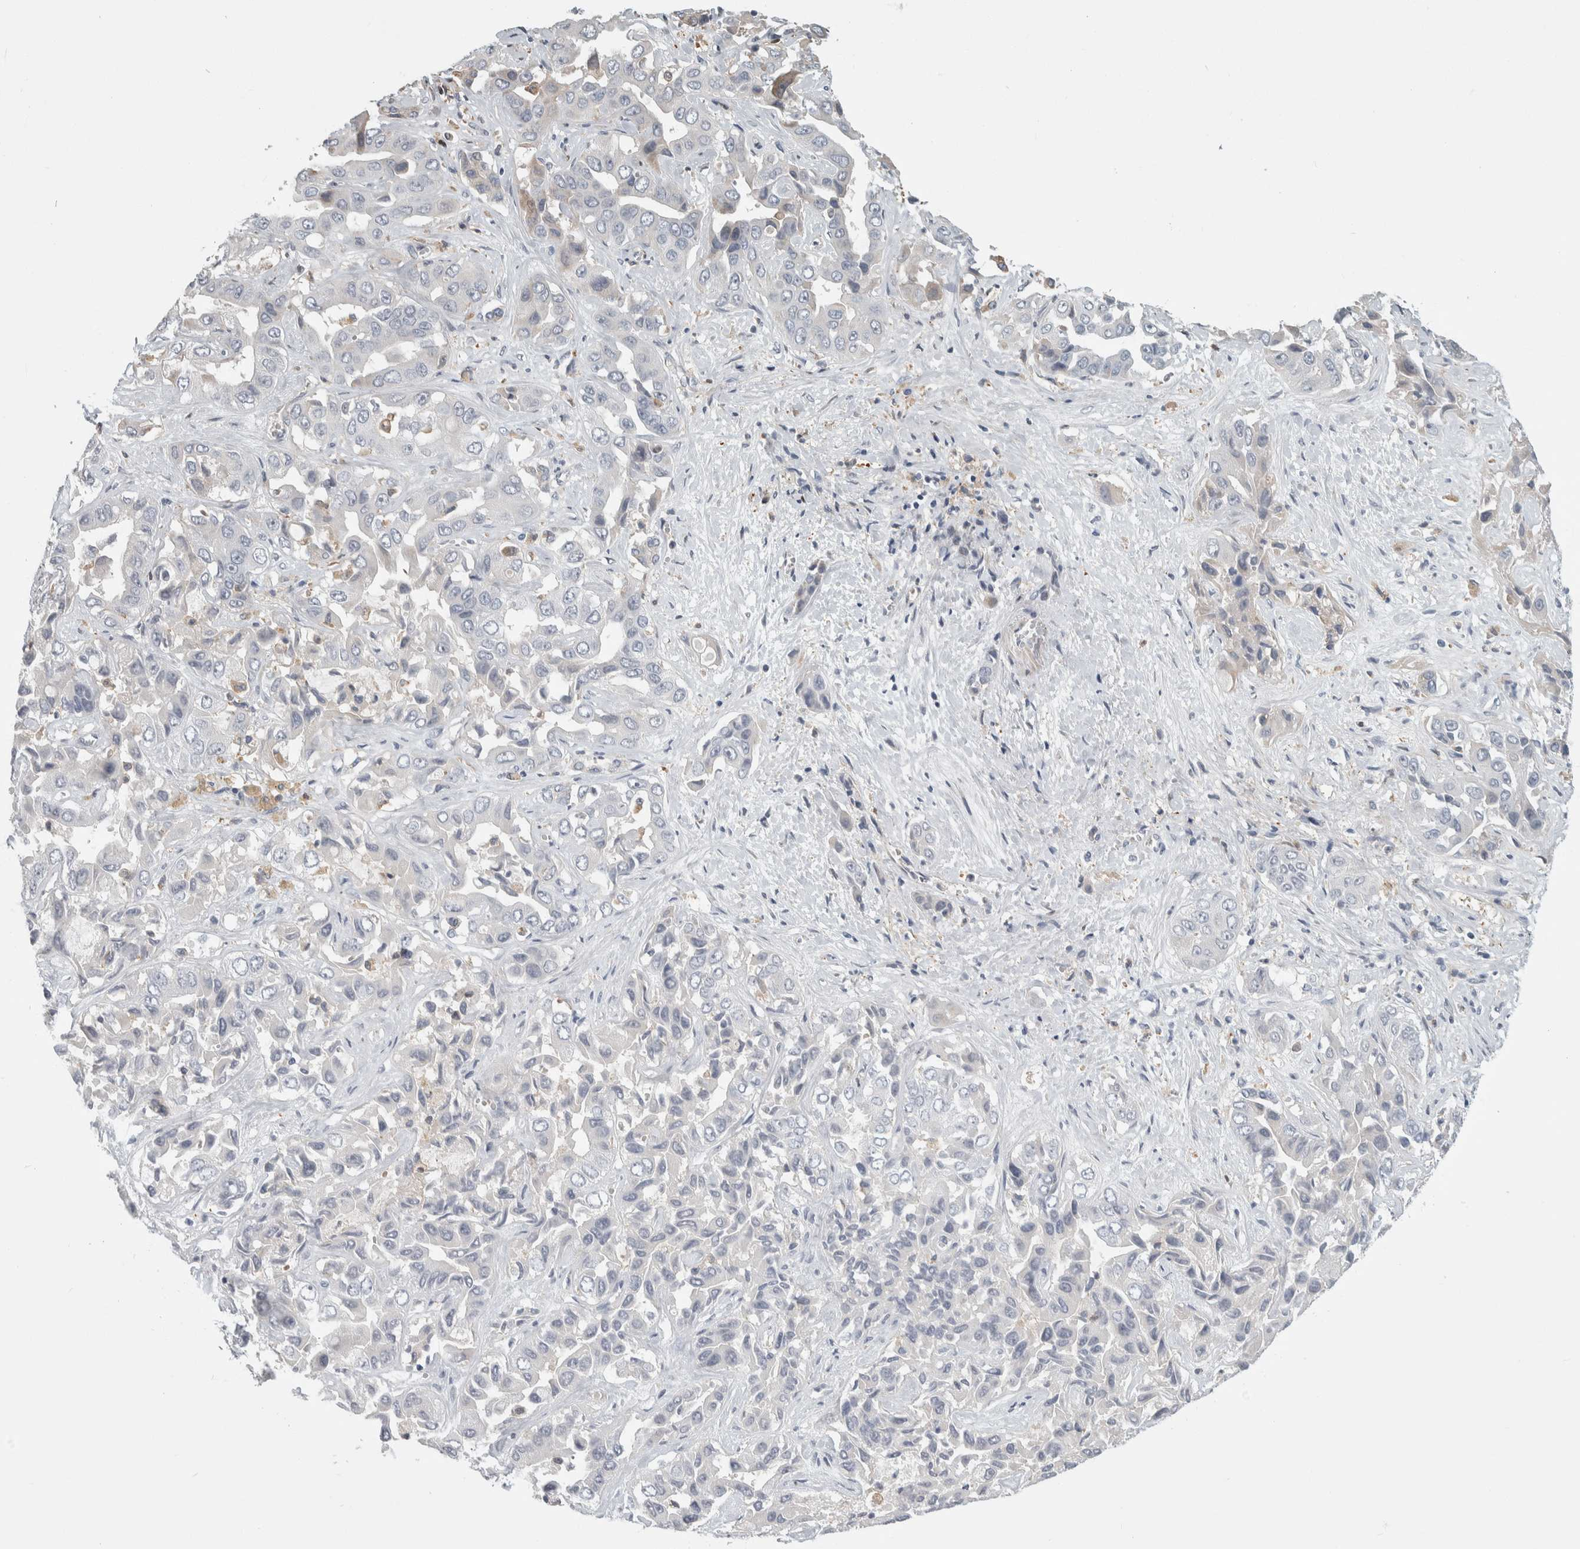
{"staining": {"intensity": "negative", "quantity": "none", "location": "none"}, "tissue": "liver cancer", "cell_type": "Tumor cells", "image_type": "cancer", "snomed": [{"axis": "morphology", "description": "Cholangiocarcinoma"}, {"axis": "topography", "description": "Liver"}], "caption": "Tumor cells show no significant protein positivity in liver cancer (cholangiocarcinoma).", "gene": "MSL1", "patient": {"sex": "female", "age": 52}}